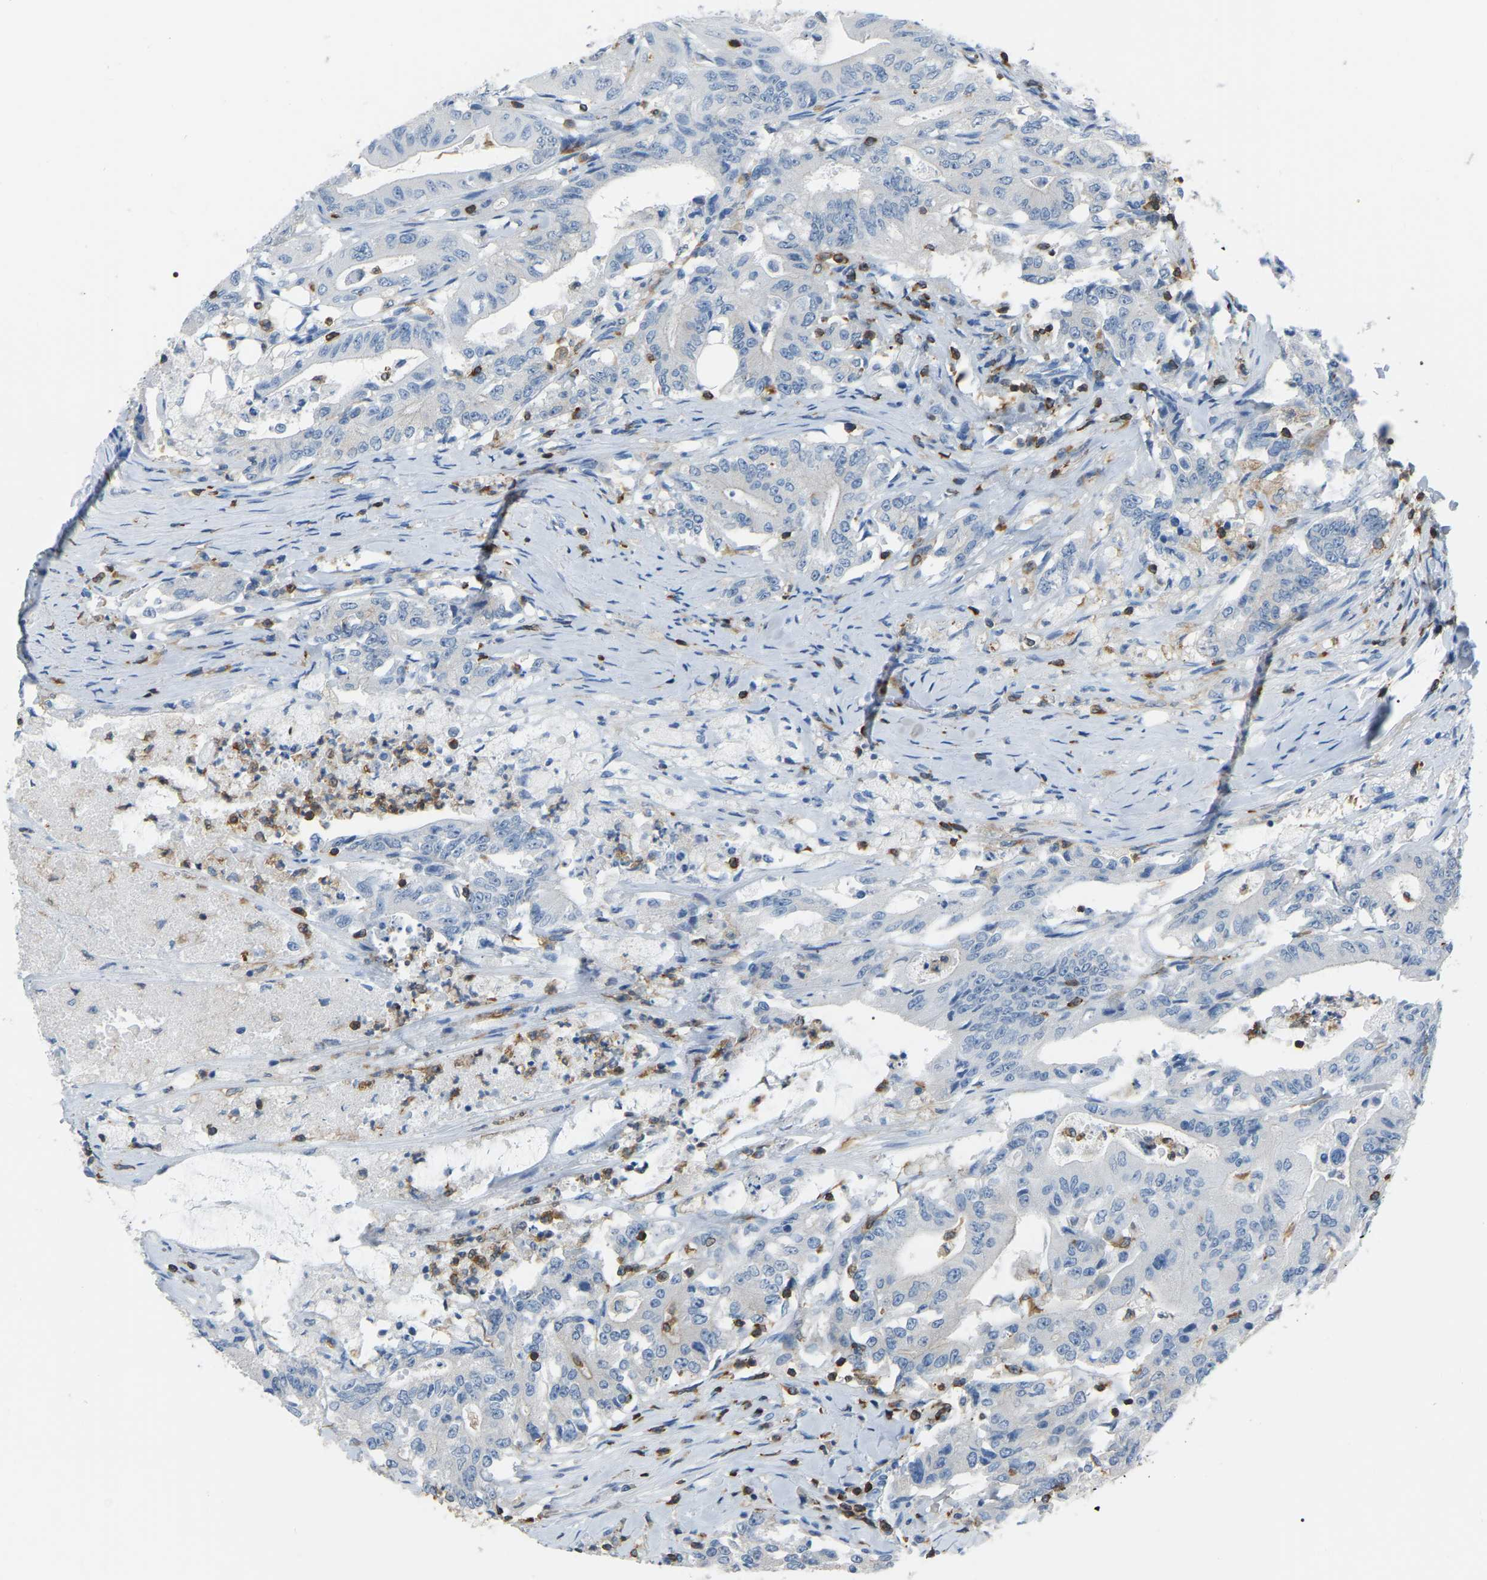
{"staining": {"intensity": "negative", "quantity": "none", "location": "none"}, "tissue": "colorectal cancer", "cell_type": "Tumor cells", "image_type": "cancer", "snomed": [{"axis": "morphology", "description": "Adenocarcinoma, NOS"}, {"axis": "topography", "description": "Colon"}], "caption": "Protein analysis of colorectal cancer demonstrates no significant positivity in tumor cells. Brightfield microscopy of immunohistochemistry stained with DAB (brown) and hematoxylin (blue), captured at high magnification.", "gene": "ARHGAP45", "patient": {"sex": "female", "age": 77}}